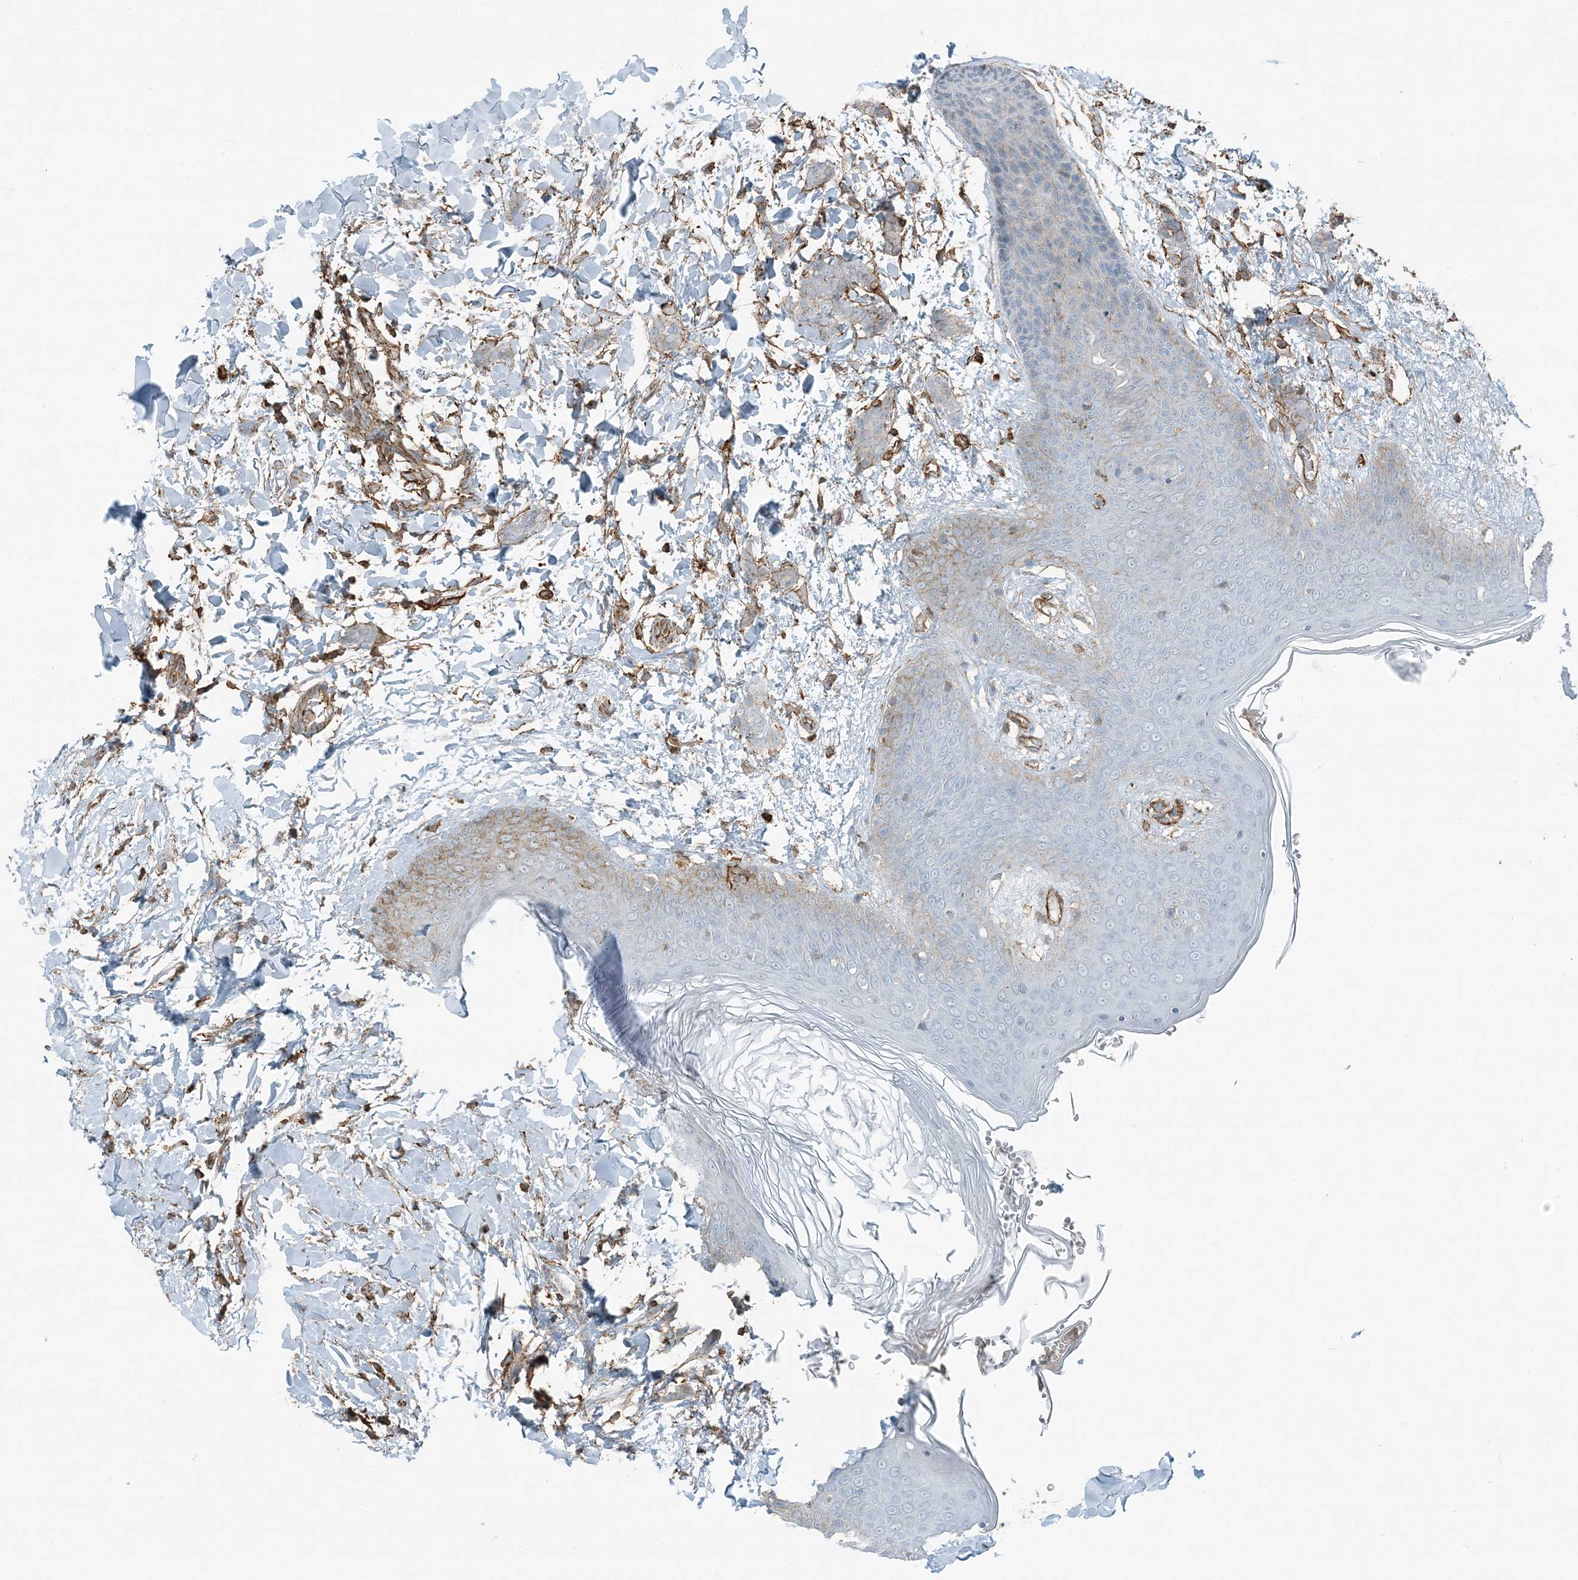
{"staining": {"intensity": "negative", "quantity": "none", "location": "none"}, "tissue": "breast cancer", "cell_type": "Tumor cells", "image_type": "cancer", "snomed": [{"axis": "morphology", "description": "Lobular carcinoma"}, {"axis": "topography", "description": "Skin"}, {"axis": "topography", "description": "Breast"}], "caption": "This is an immunohistochemistry (IHC) histopathology image of breast lobular carcinoma. There is no staining in tumor cells.", "gene": "APOBEC3C", "patient": {"sex": "female", "age": 46}}